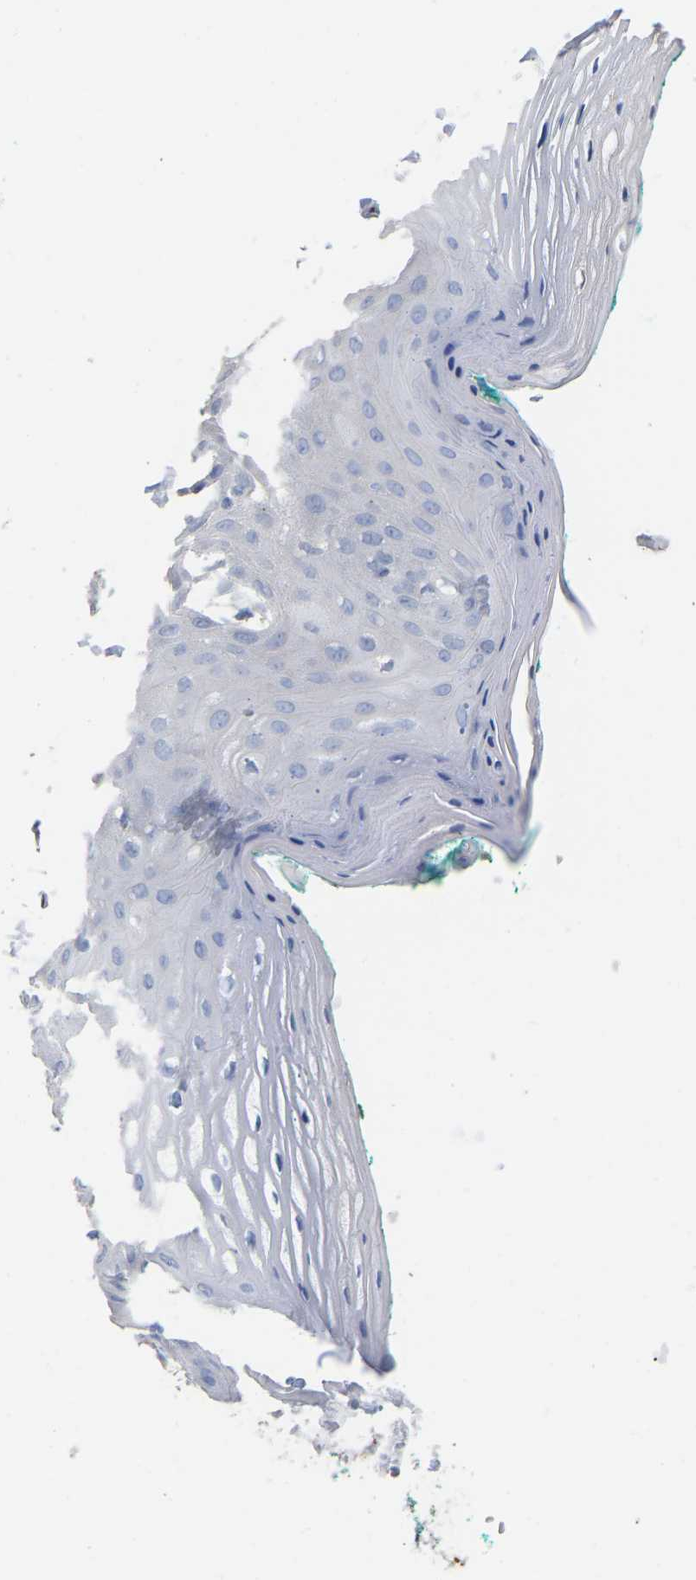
{"staining": {"intensity": "negative", "quantity": "none", "location": "none"}, "tissue": "oral mucosa", "cell_type": "Squamous epithelial cells", "image_type": "normal", "snomed": [{"axis": "morphology", "description": "Normal tissue, NOS"}, {"axis": "topography", "description": "Skeletal muscle"}, {"axis": "topography", "description": "Oral tissue"}, {"axis": "topography", "description": "Peripheral nerve tissue"}], "caption": "The immunohistochemistry image has no significant expression in squamous epithelial cells of oral mucosa.", "gene": "ULBP2", "patient": {"sex": "female", "age": 84}}